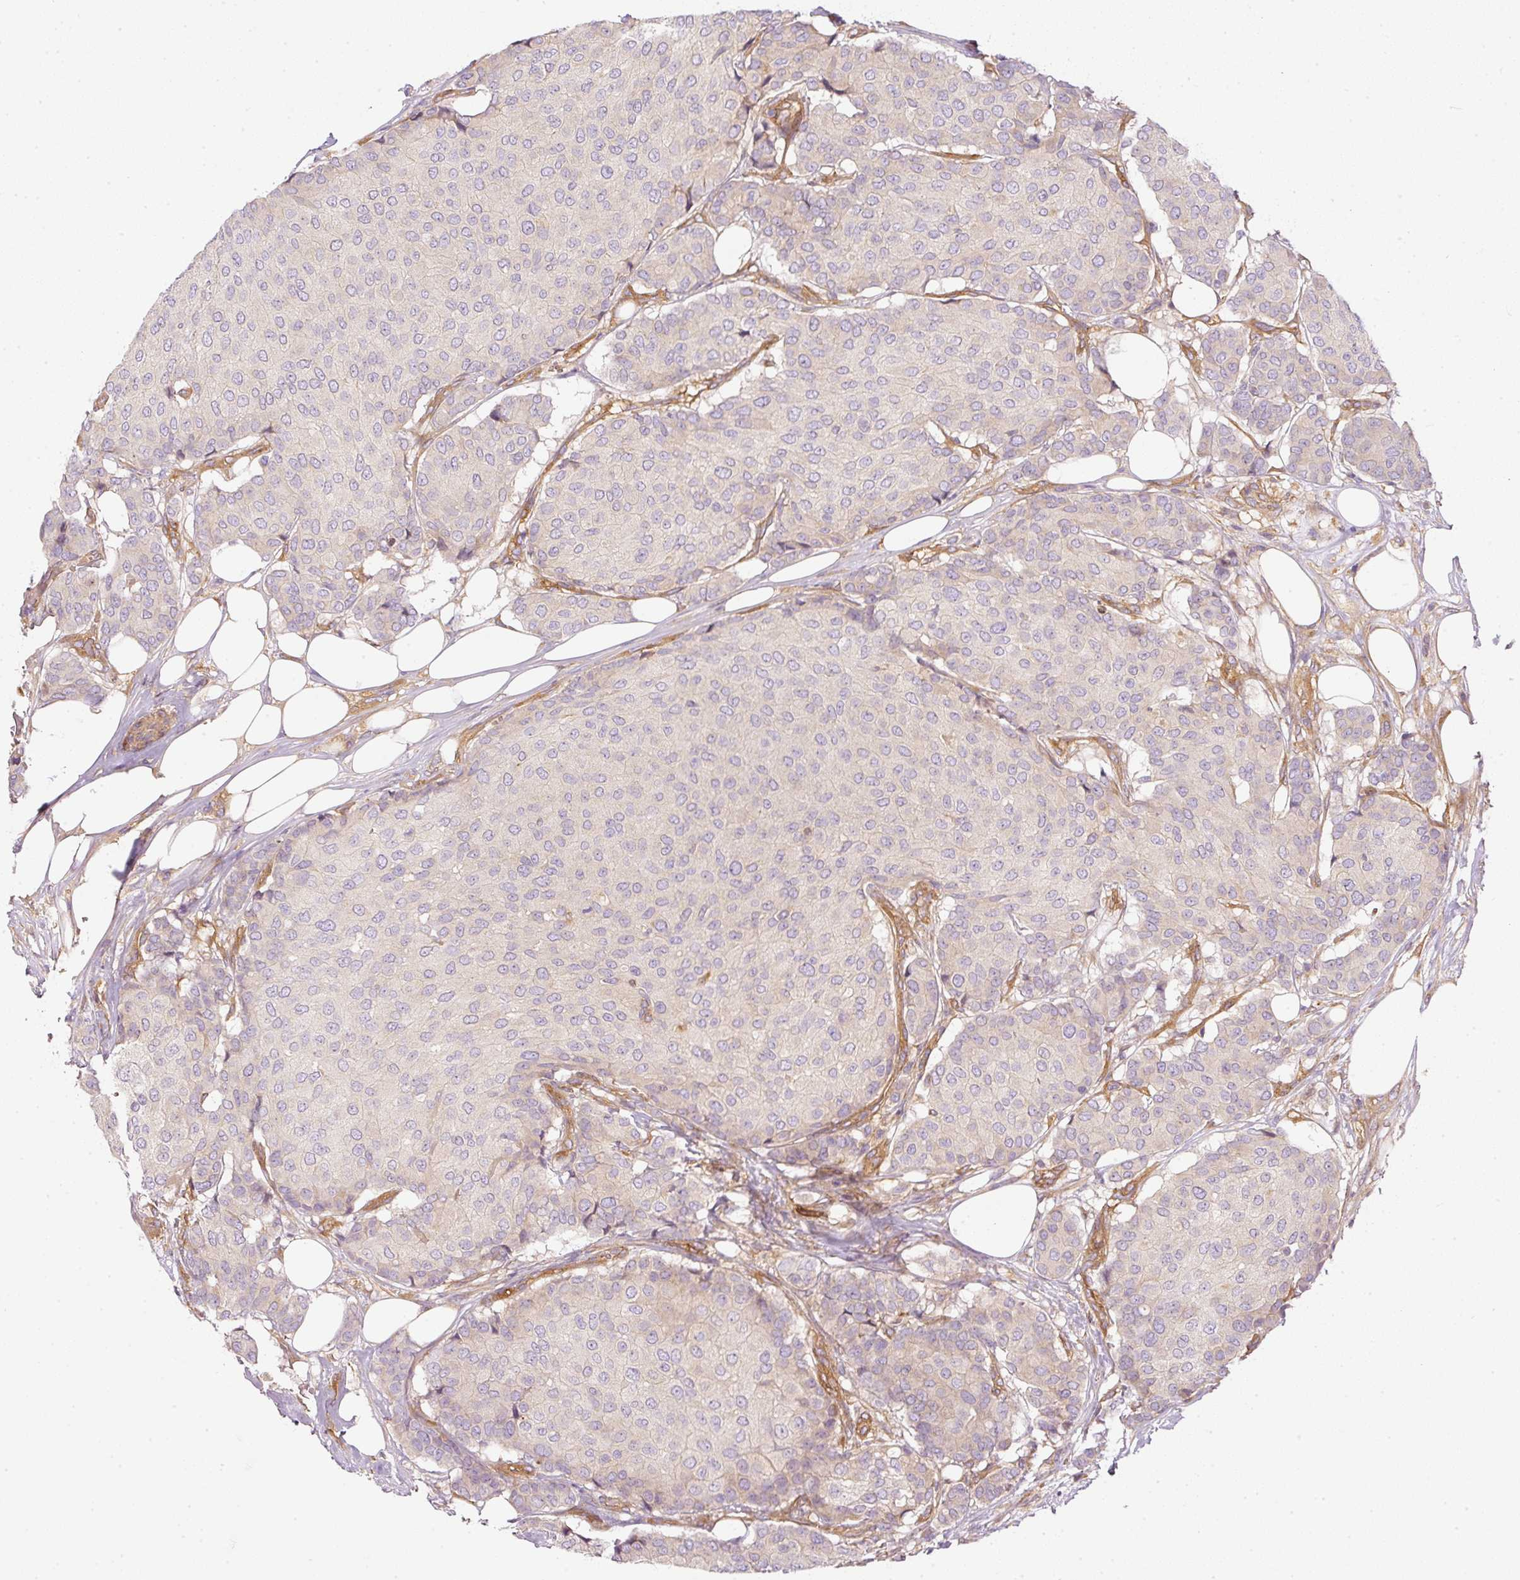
{"staining": {"intensity": "negative", "quantity": "none", "location": "none"}, "tissue": "breast cancer", "cell_type": "Tumor cells", "image_type": "cancer", "snomed": [{"axis": "morphology", "description": "Duct carcinoma"}, {"axis": "topography", "description": "Breast"}], "caption": "There is no significant staining in tumor cells of breast cancer (intraductal carcinoma). (DAB (3,3'-diaminobenzidine) immunohistochemistry visualized using brightfield microscopy, high magnification).", "gene": "TBC1D2B", "patient": {"sex": "female", "age": 75}}